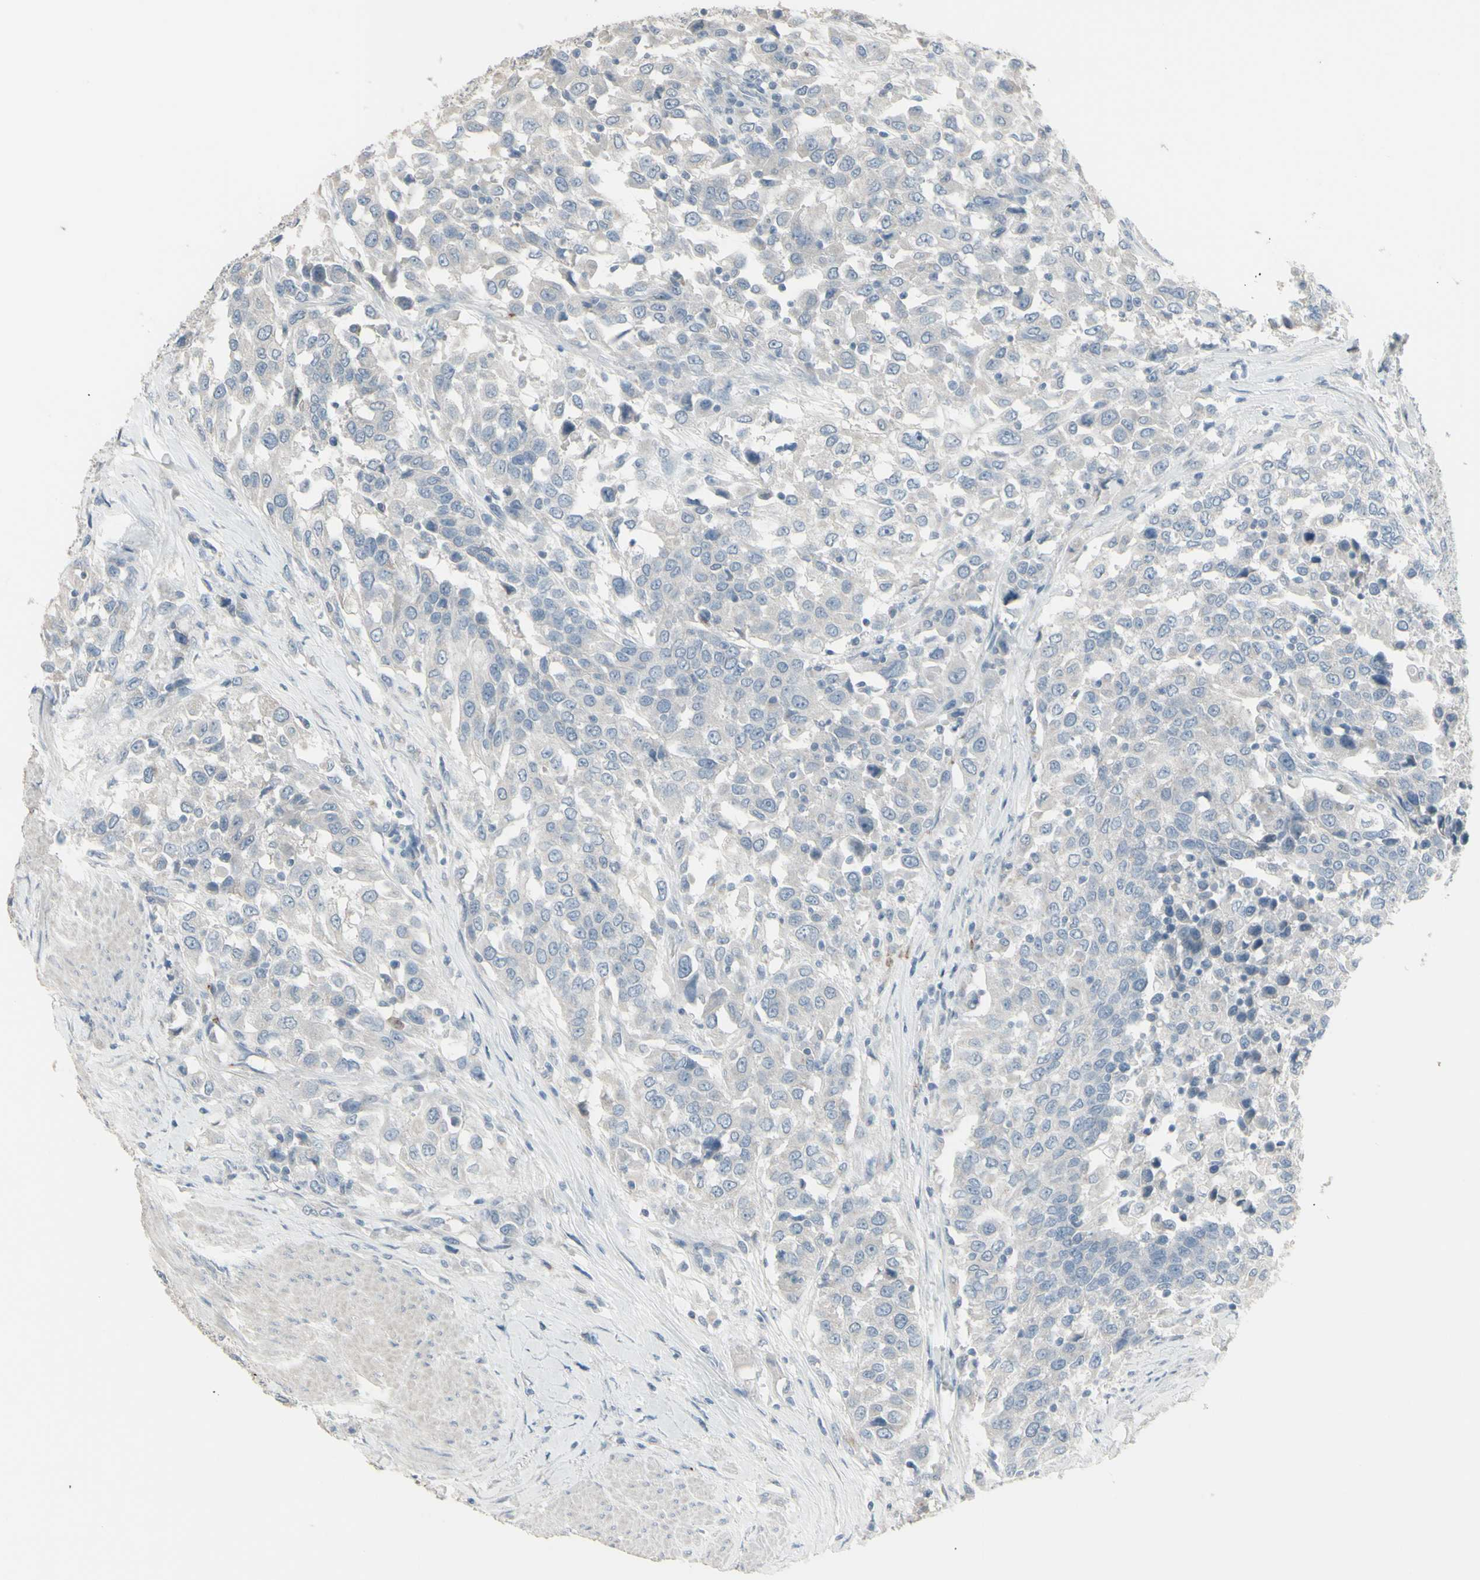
{"staining": {"intensity": "negative", "quantity": "none", "location": "none"}, "tissue": "urothelial cancer", "cell_type": "Tumor cells", "image_type": "cancer", "snomed": [{"axis": "morphology", "description": "Urothelial carcinoma, High grade"}, {"axis": "topography", "description": "Urinary bladder"}], "caption": "High power microscopy image of an IHC photomicrograph of urothelial carcinoma (high-grade), revealing no significant staining in tumor cells.", "gene": "CD79B", "patient": {"sex": "female", "age": 80}}